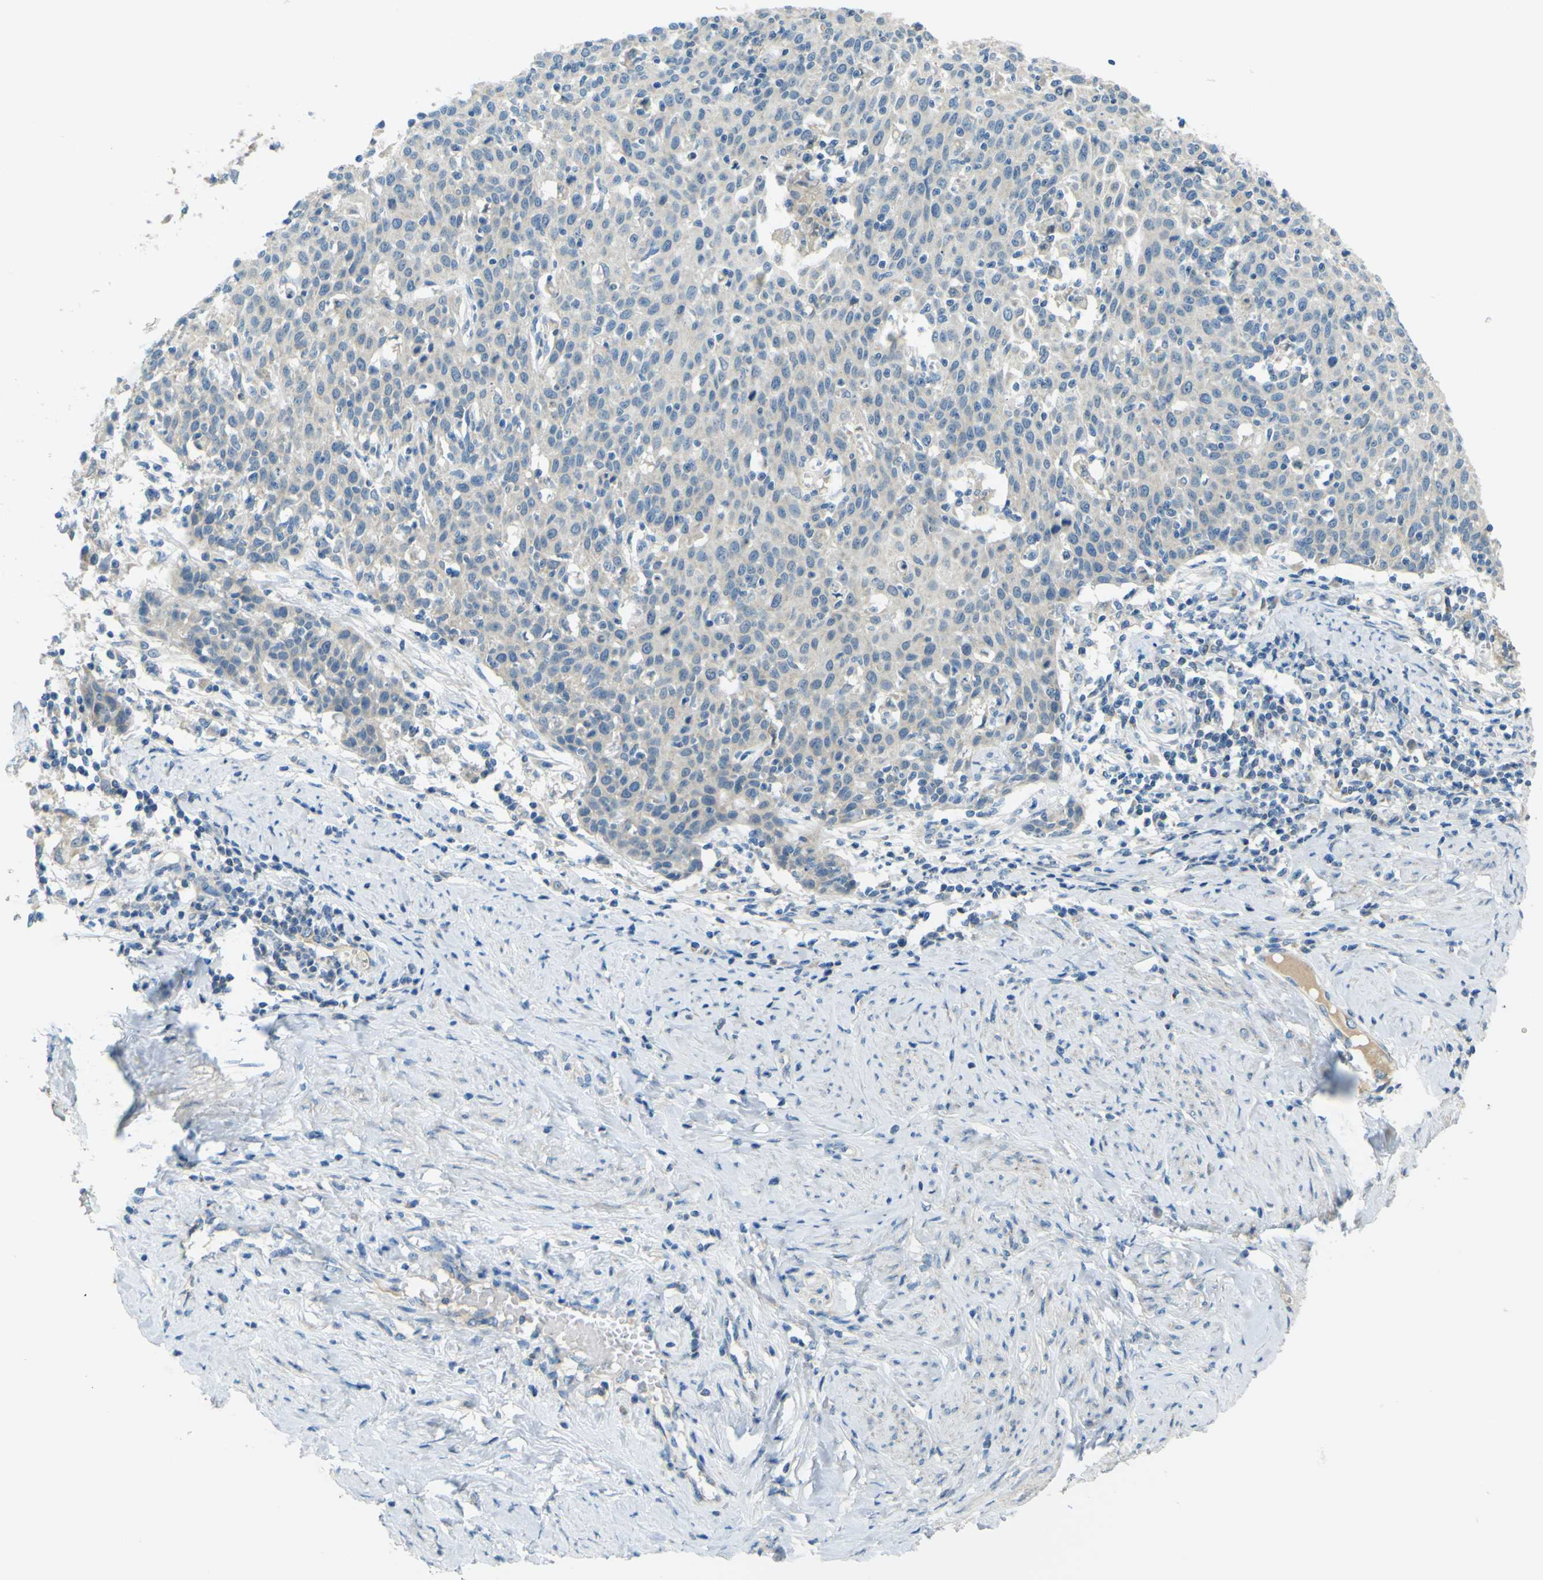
{"staining": {"intensity": "negative", "quantity": "none", "location": "none"}, "tissue": "cervical cancer", "cell_type": "Tumor cells", "image_type": "cancer", "snomed": [{"axis": "morphology", "description": "Squamous cell carcinoma, NOS"}, {"axis": "topography", "description": "Cervix"}], "caption": "Immunohistochemical staining of squamous cell carcinoma (cervical) demonstrates no significant staining in tumor cells.", "gene": "FKTN", "patient": {"sex": "female", "age": 38}}